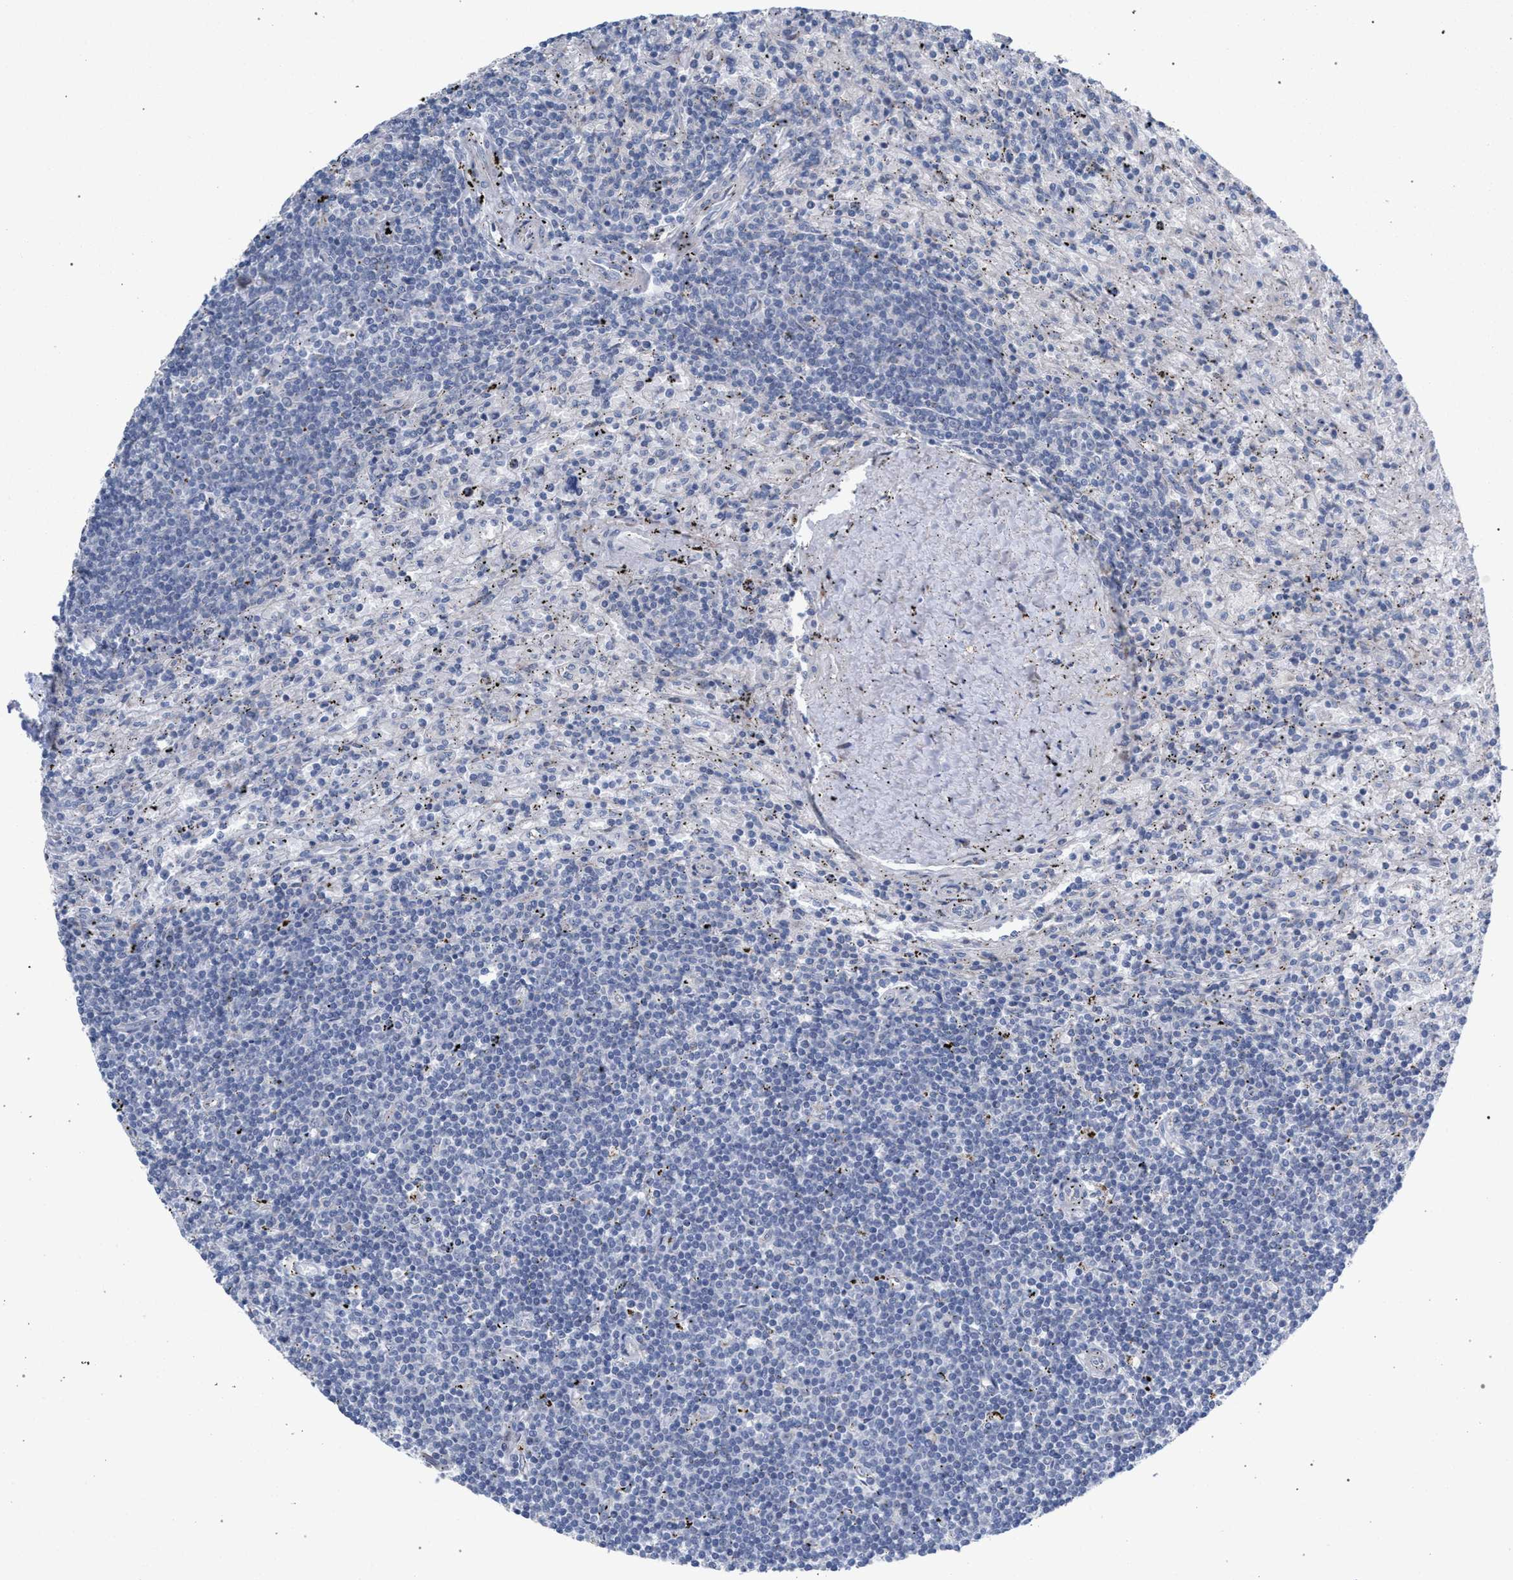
{"staining": {"intensity": "negative", "quantity": "none", "location": "none"}, "tissue": "lymphoma", "cell_type": "Tumor cells", "image_type": "cancer", "snomed": [{"axis": "morphology", "description": "Malignant lymphoma, non-Hodgkin's type, Low grade"}, {"axis": "topography", "description": "Spleen"}], "caption": "Immunohistochemistry (IHC) of human malignant lymphoma, non-Hodgkin's type (low-grade) demonstrates no expression in tumor cells.", "gene": "RNF135", "patient": {"sex": "male", "age": 76}}